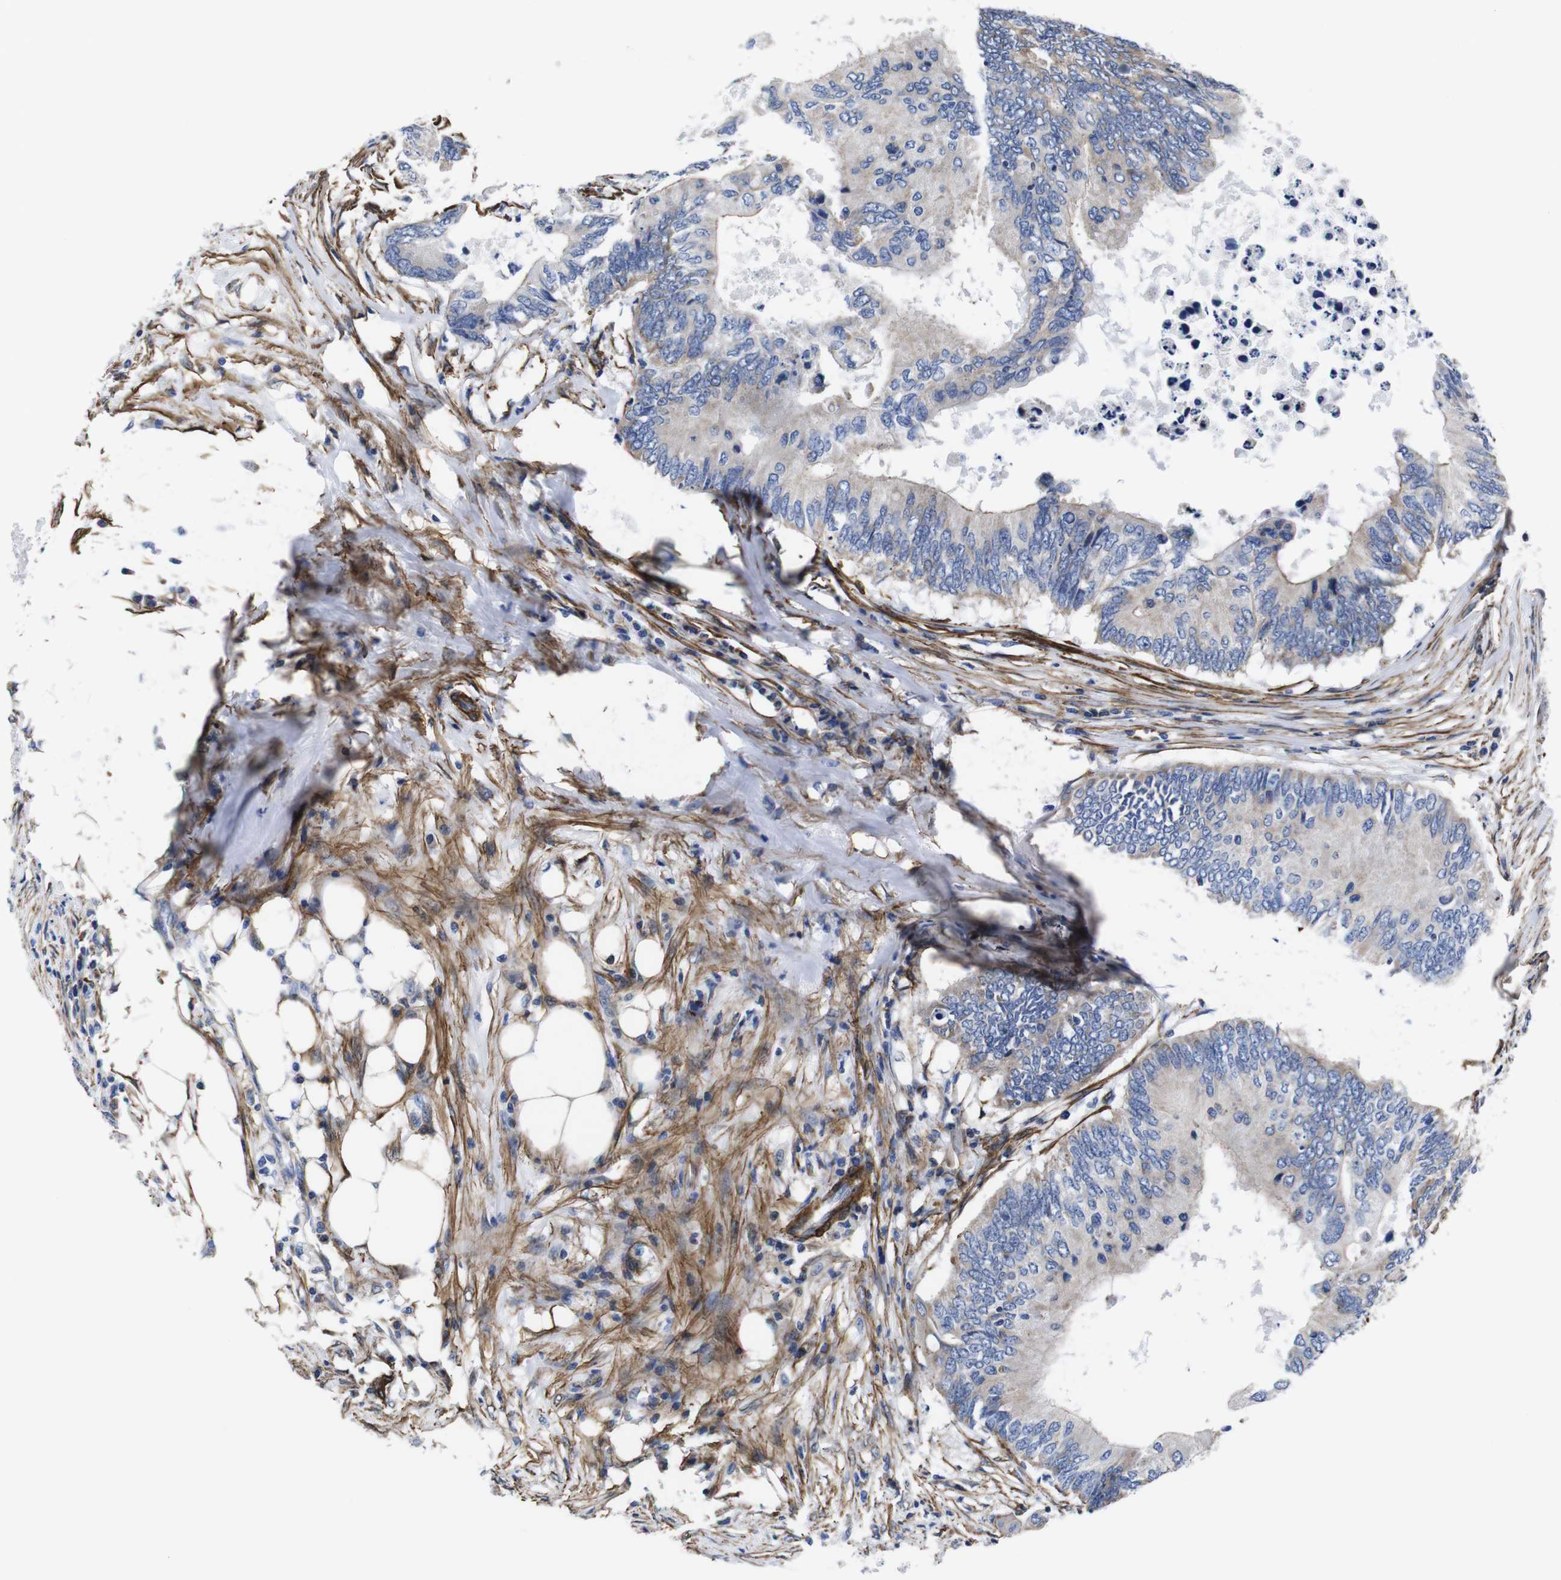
{"staining": {"intensity": "weak", "quantity": "<25%", "location": "cytoplasmic/membranous"}, "tissue": "colorectal cancer", "cell_type": "Tumor cells", "image_type": "cancer", "snomed": [{"axis": "morphology", "description": "Adenocarcinoma, NOS"}, {"axis": "topography", "description": "Colon"}], "caption": "Immunohistochemistry (IHC) of human colorectal cancer (adenocarcinoma) exhibits no positivity in tumor cells. (DAB (3,3'-diaminobenzidine) immunohistochemistry (IHC) with hematoxylin counter stain).", "gene": "WNT10A", "patient": {"sex": "male", "age": 71}}